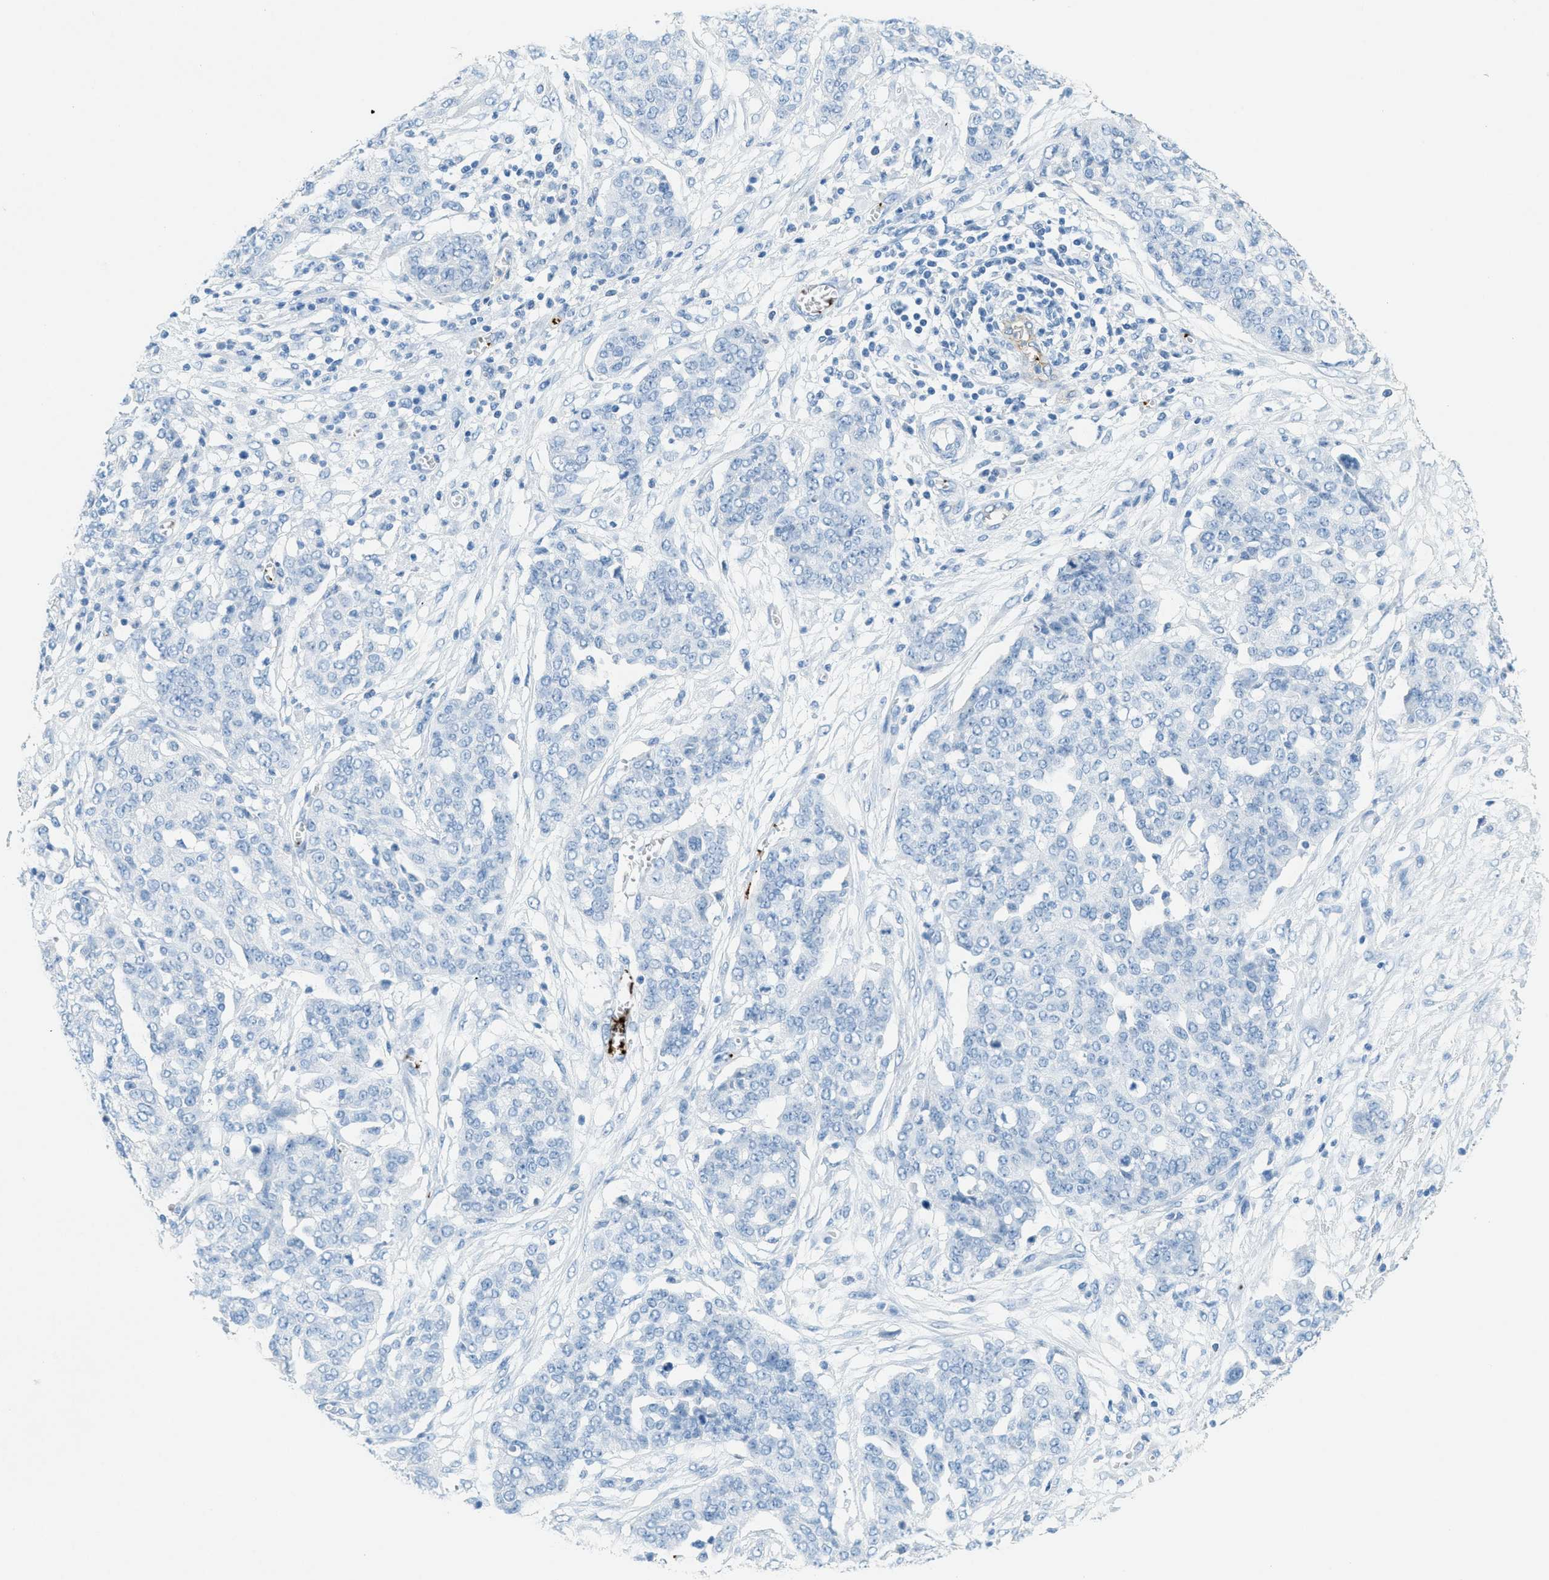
{"staining": {"intensity": "negative", "quantity": "none", "location": "none"}, "tissue": "ovarian cancer", "cell_type": "Tumor cells", "image_type": "cancer", "snomed": [{"axis": "morphology", "description": "Cystadenocarcinoma, serous, NOS"}, {"axis": "topography", "description": "Soft tissue"}, {"axis": "topography", "description": "Ovary"}], "caption": "An IHC photomicrograph of ovarian cancer is shown. There is no staining in tumor cells of ovarian cancer. (DAB (3,3'-diaminobenzidine) immunohistochemistry (IHC) with hematoxylin counter stain).", "gene": "PPBP", "patient": {"sex": "female", "age": 57}}